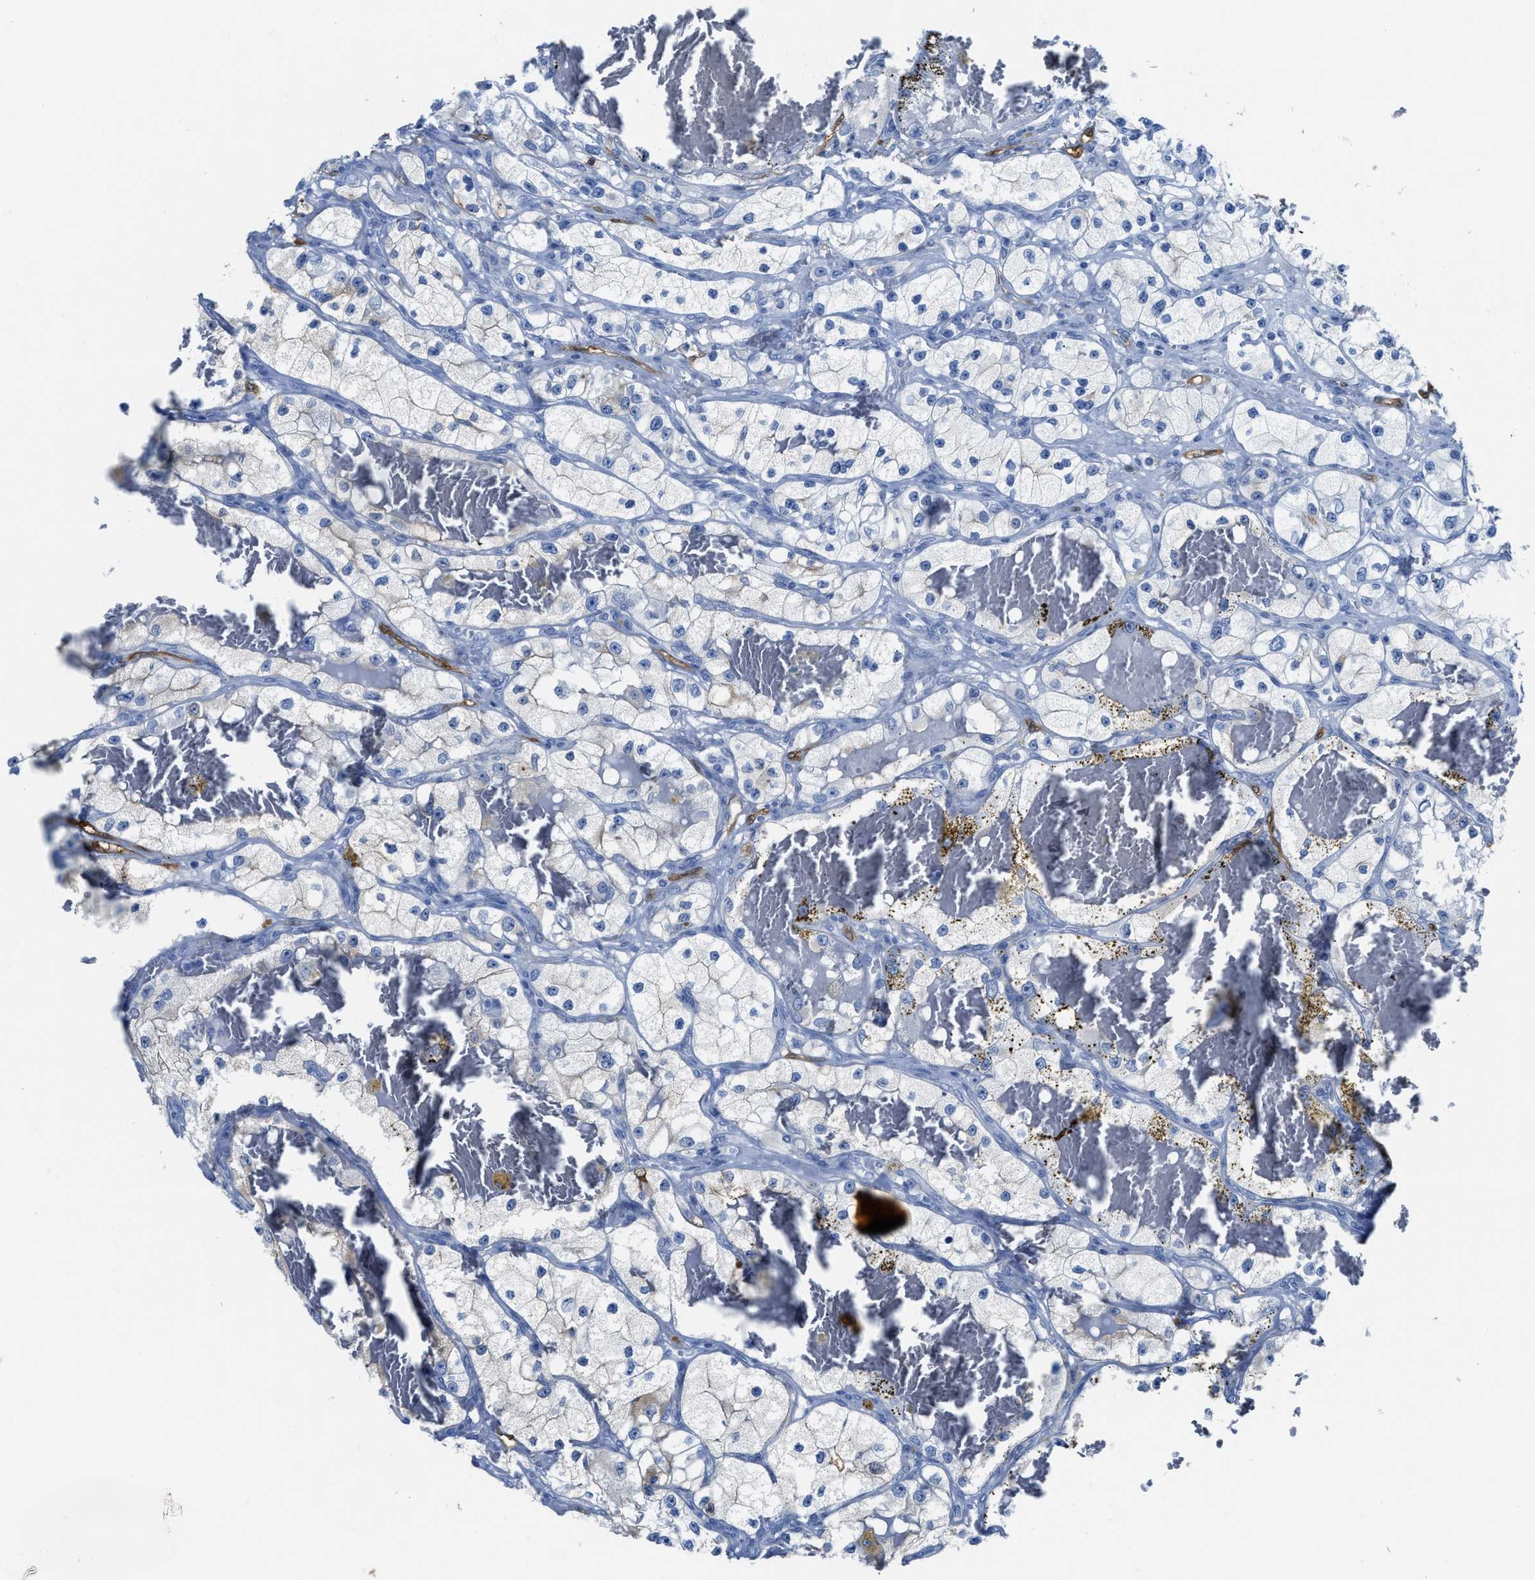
{"staining": {"intensity": "negative", "quantity": "none", "location": "none"}, "tissue": "renal cancer", "cell_type": "Tumor cells", "image_type": "cancer", "snomed": [{"axis": "morphology", "description": "Adenocarcinoma, NOS"}, {"axis": "topography", "description": "Kidney"}], "caption": "This is an immunohistochemistry micrograph of adenocarcinoma (renal). There is no staining in tumor cells.", "gene": "ASS1", "patient": {"sex": "female", "age": 57}}